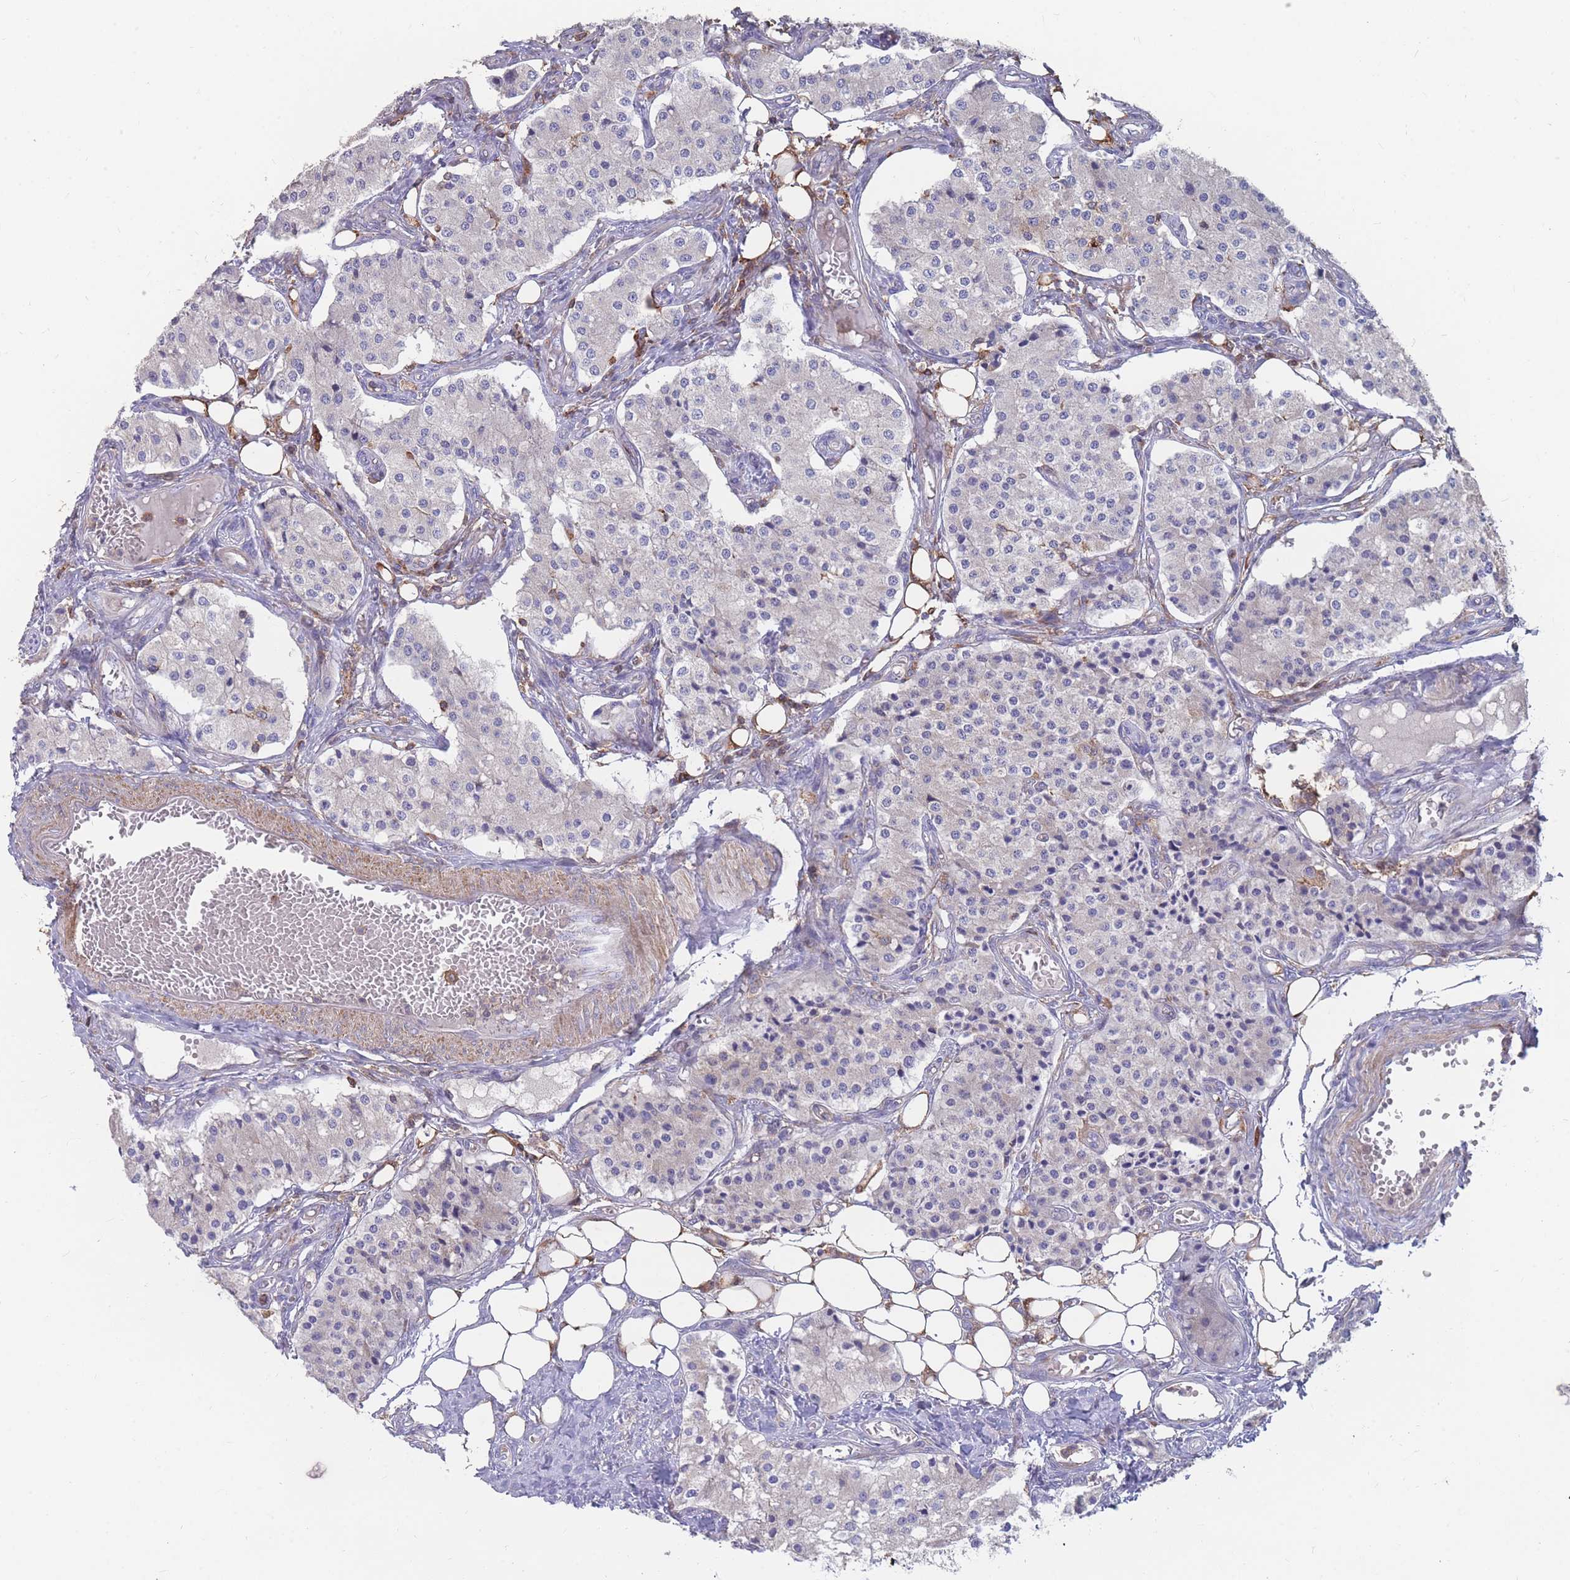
{"staining": {"intensity": "negative", "quantity": "none", "location": "none"}, "tissue": "carcinoid", "cell_type": "Tumor cells", "image_type": "cancer", "snomed": [{"axis": "morphology", "description": "Carcinoid, malignant, NOS"}, {"axis": "topography", "description": "Colon"}], "caption": "DAB (3,3'-diaminobenzidine) immunohistochemical staining of carcinoid shows no significant positivity in tumor cells.", "gene": "CD33", "patient": {"sex": "female", "age": 52}}